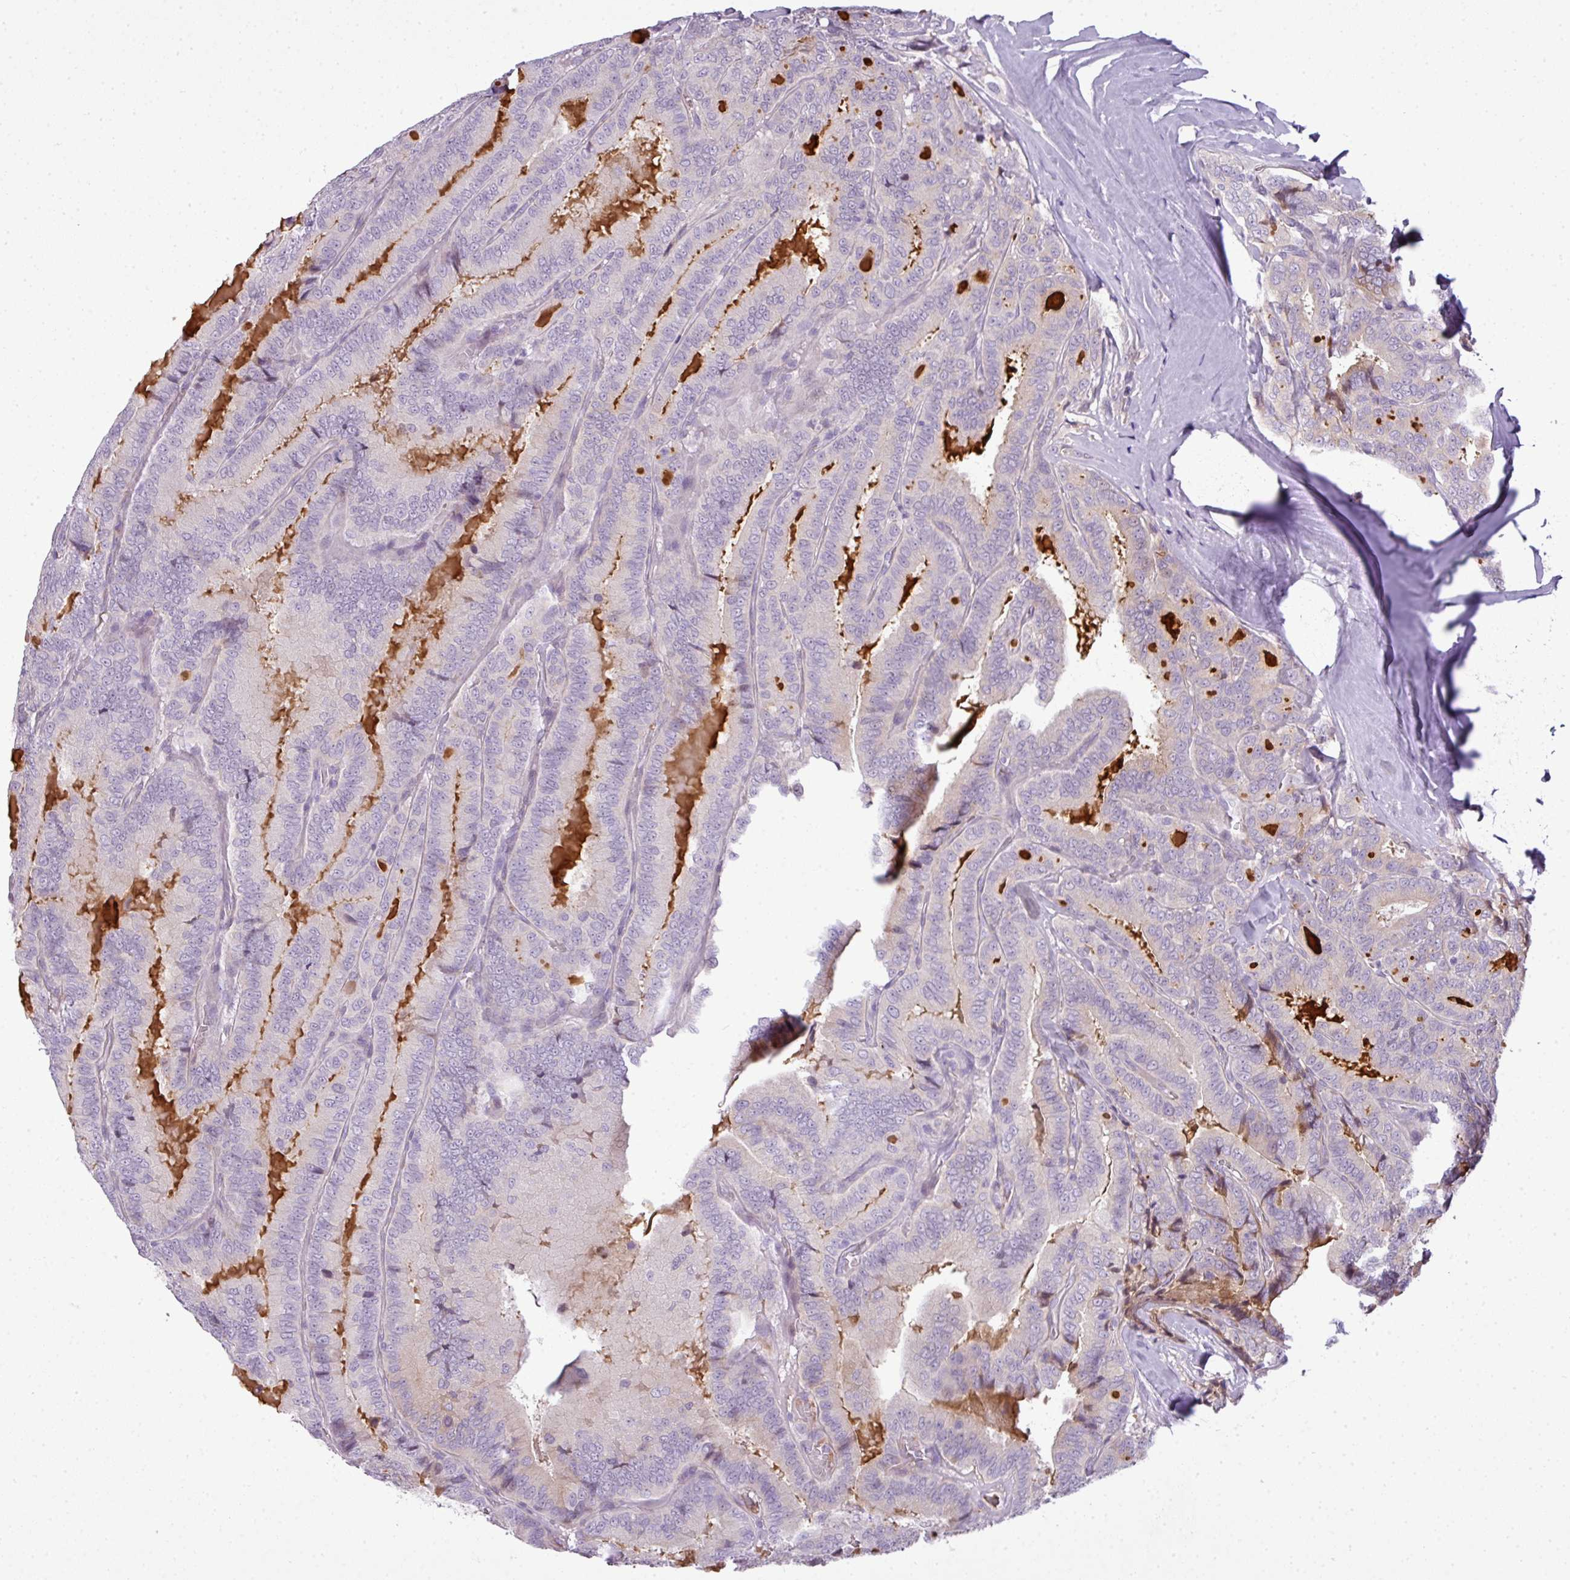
{"staining": {"intensity": "negative", "quantity": "none", "location": "none"}, "tissue": "thyroid cancer", "cell_type": "Tumor cells", "image_type": "cancer", "snomed": [{"axis": "morphology", "description": "Papillary adenocarcinoma, NOS"}, {"axis": "topography", "description": "Thyroid gland"}], "caption": "Immunohistochemistry histopathology image of neoplastic tissue: human thyroid cancer stained with DAB (3,3'-diaminobenzidine) demonstrates no significant protein positivity in tumor cells.", "gene": "C4B", "patient": {"sex": "male", "age": 61}}